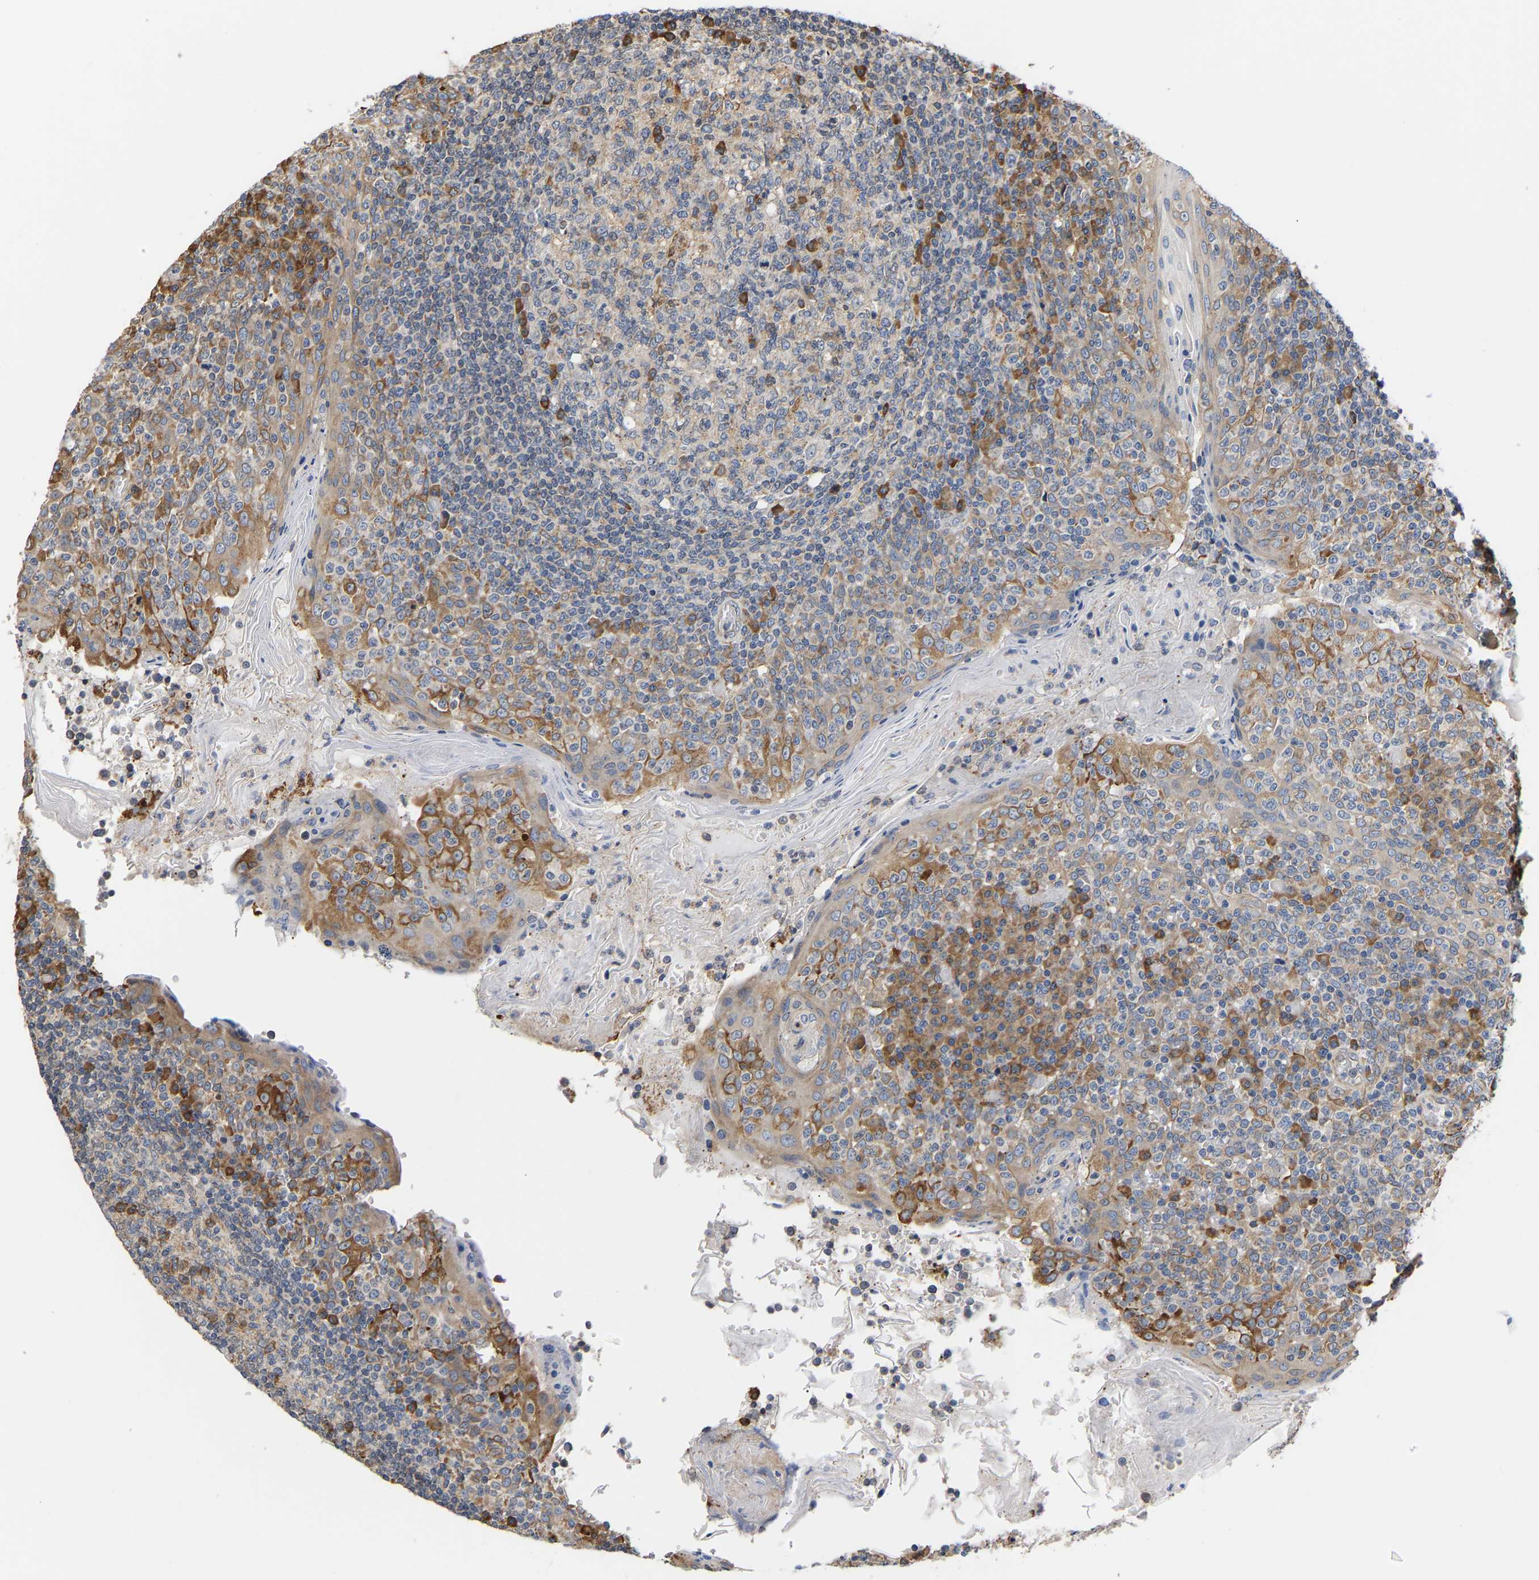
{"staining": {"intensity": "moderate", "quantity": "<25%", "location": "cytoplasmic/membranous"}, "tissue": "tonsil", "cell_type": "Germinal center cells", "image_type": "normal", "snomed": [{"axis": "morphology", "description": "Normal tissue, NOS"}, {"axis": "topography", "description": "Tonsil"}], "caption": "Tonsil was stained to show a protein in brown. There is low levels of moderate cytoplasmic/membranous staining in approximately <25% of germinal center cells. (IHC, brightfield microscopy, high magnification).", "gene": "ARAP1", "patient": {"sex": "female", "age": 19}}